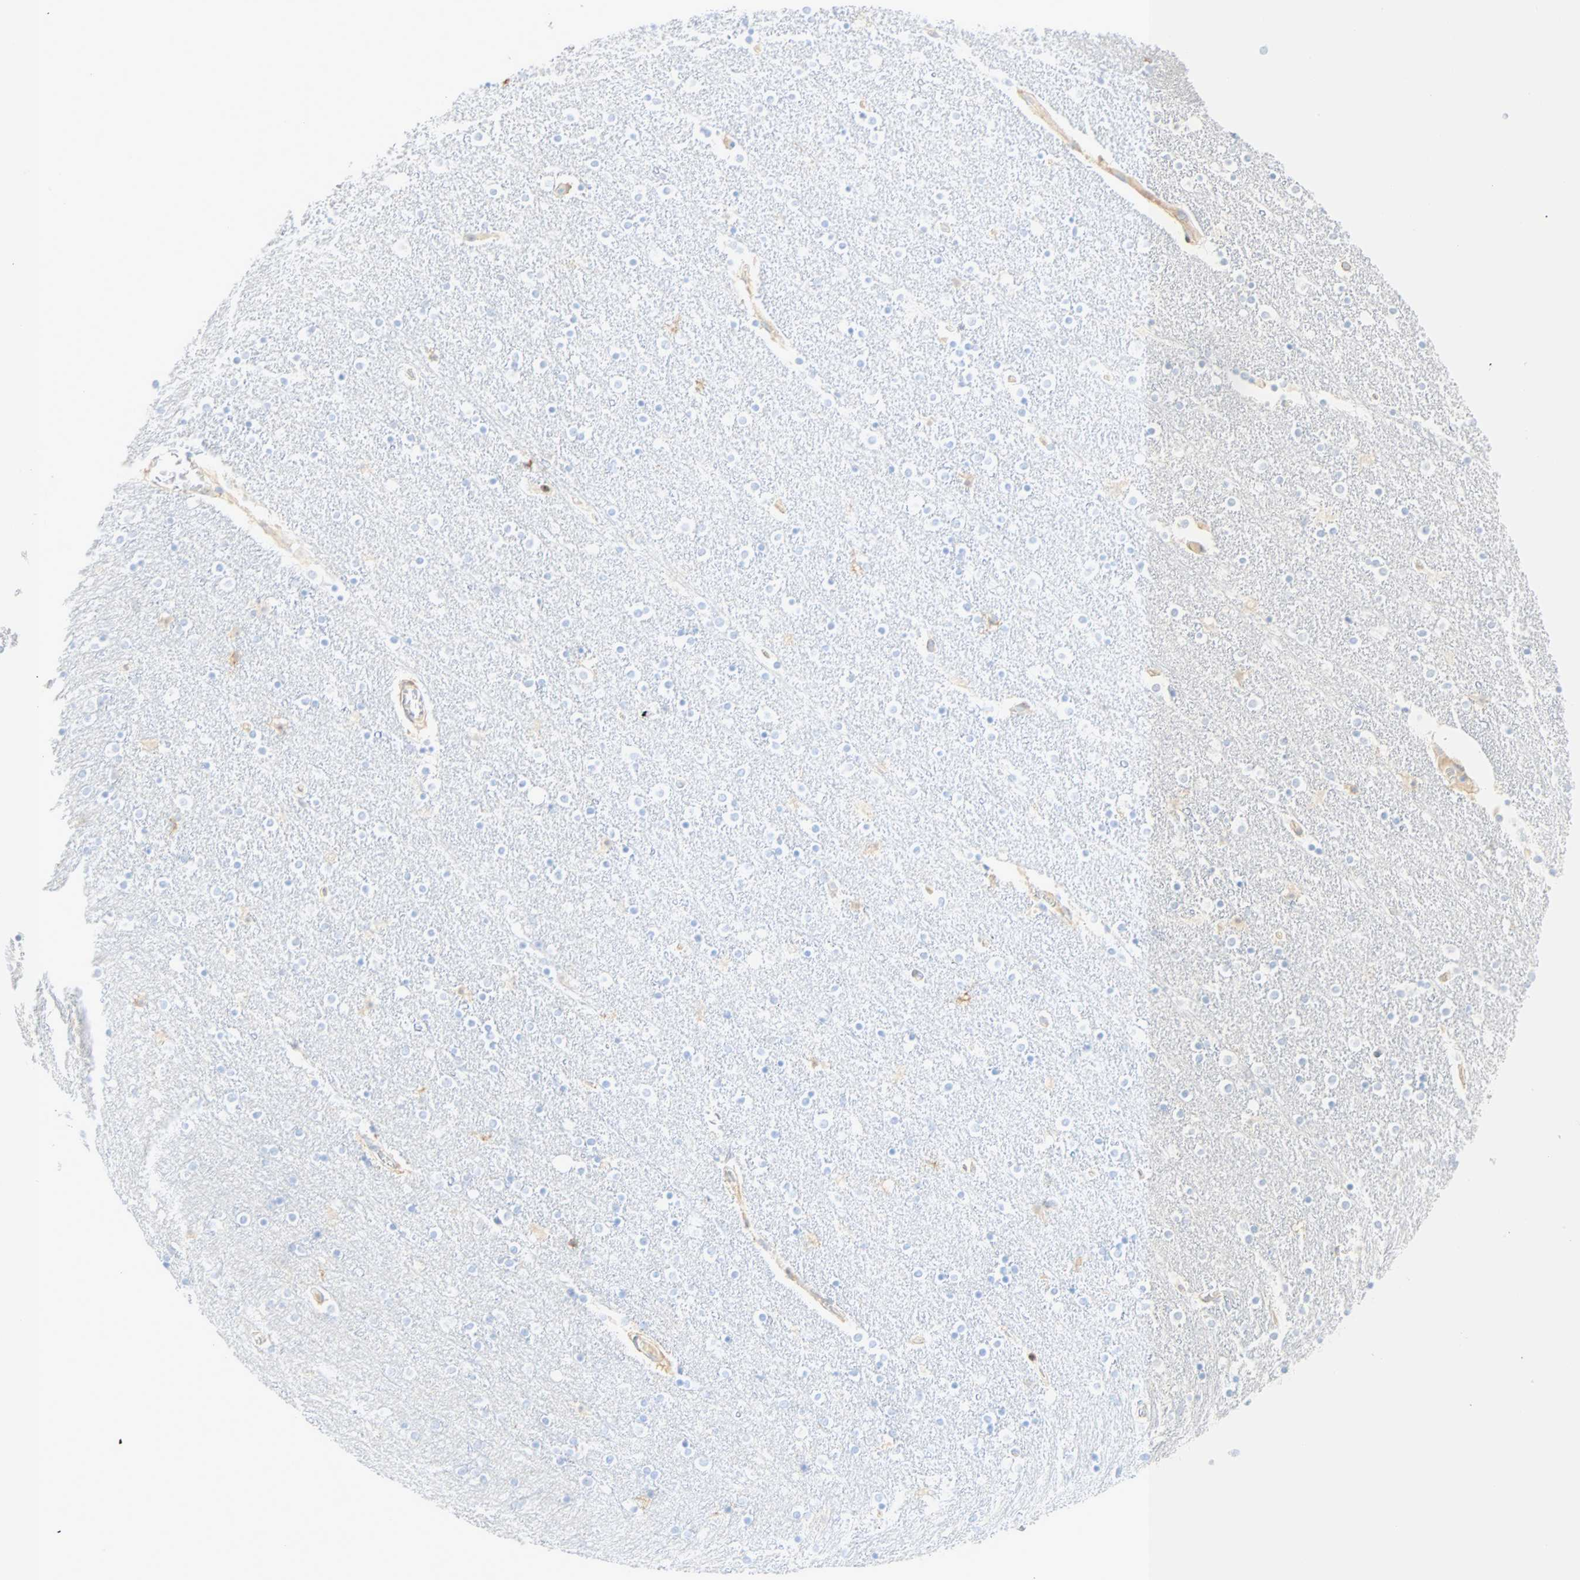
{"staining": {"intensity": "negative", "quantity": "none", "location": "none"}, "tissue": "caudate", "cell_type": "Glial cells", "image_type": "normal", "snomed": [{"axis": "morphology", "description": "Normal tissue, NOS"}, {"axis": "topography", "description": "Lateral ventricle wall"}], "caption": "The image shows no significant expression in glial cells of caudate.", "gene": "SELENBP1", "patient": {"sex": "female", "age": 54}}